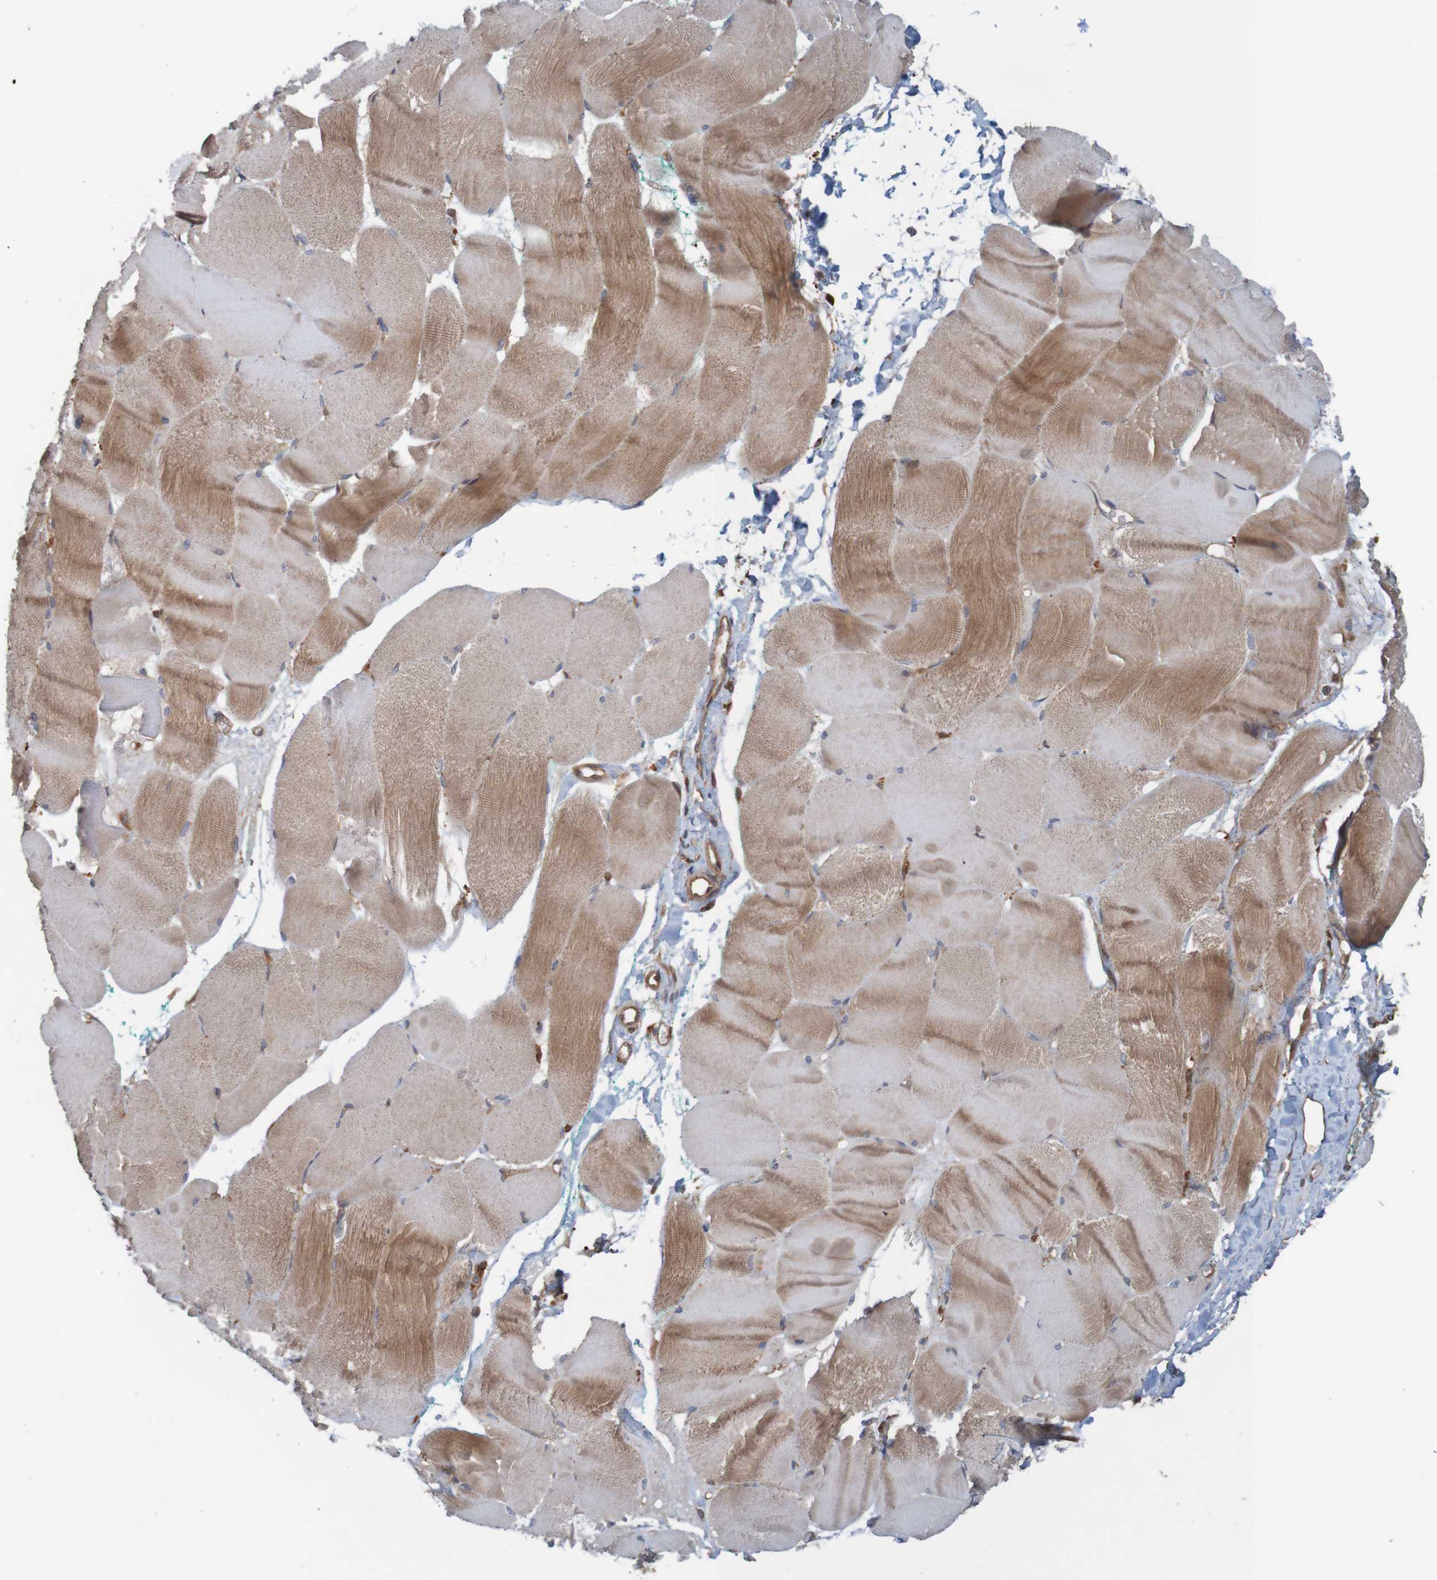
{"staining": {"intensity": "moderate", "quantity": ">75%", "location": "cytoplasmic/membranous"}, "tissue": "skeletal muscle", "cell_type": "Myocytes", "image_type": "normal", "snomed": [{"axis": "morphology", "description": "Normal tissue, NOS"}, {"axis": "morphology", "description": "Squamous cell carcinoma, NOS"}, {"axis": "topography", "description": "Skeletal muscle"}], "caption": "Protein staining of unremarkable skeletal muscle reveals moderate cytoplasmic/membranous staining in about >75% of myocytes.", "gene": "ARHGEF11", "patient": {"sex": "male", "age": 51}}